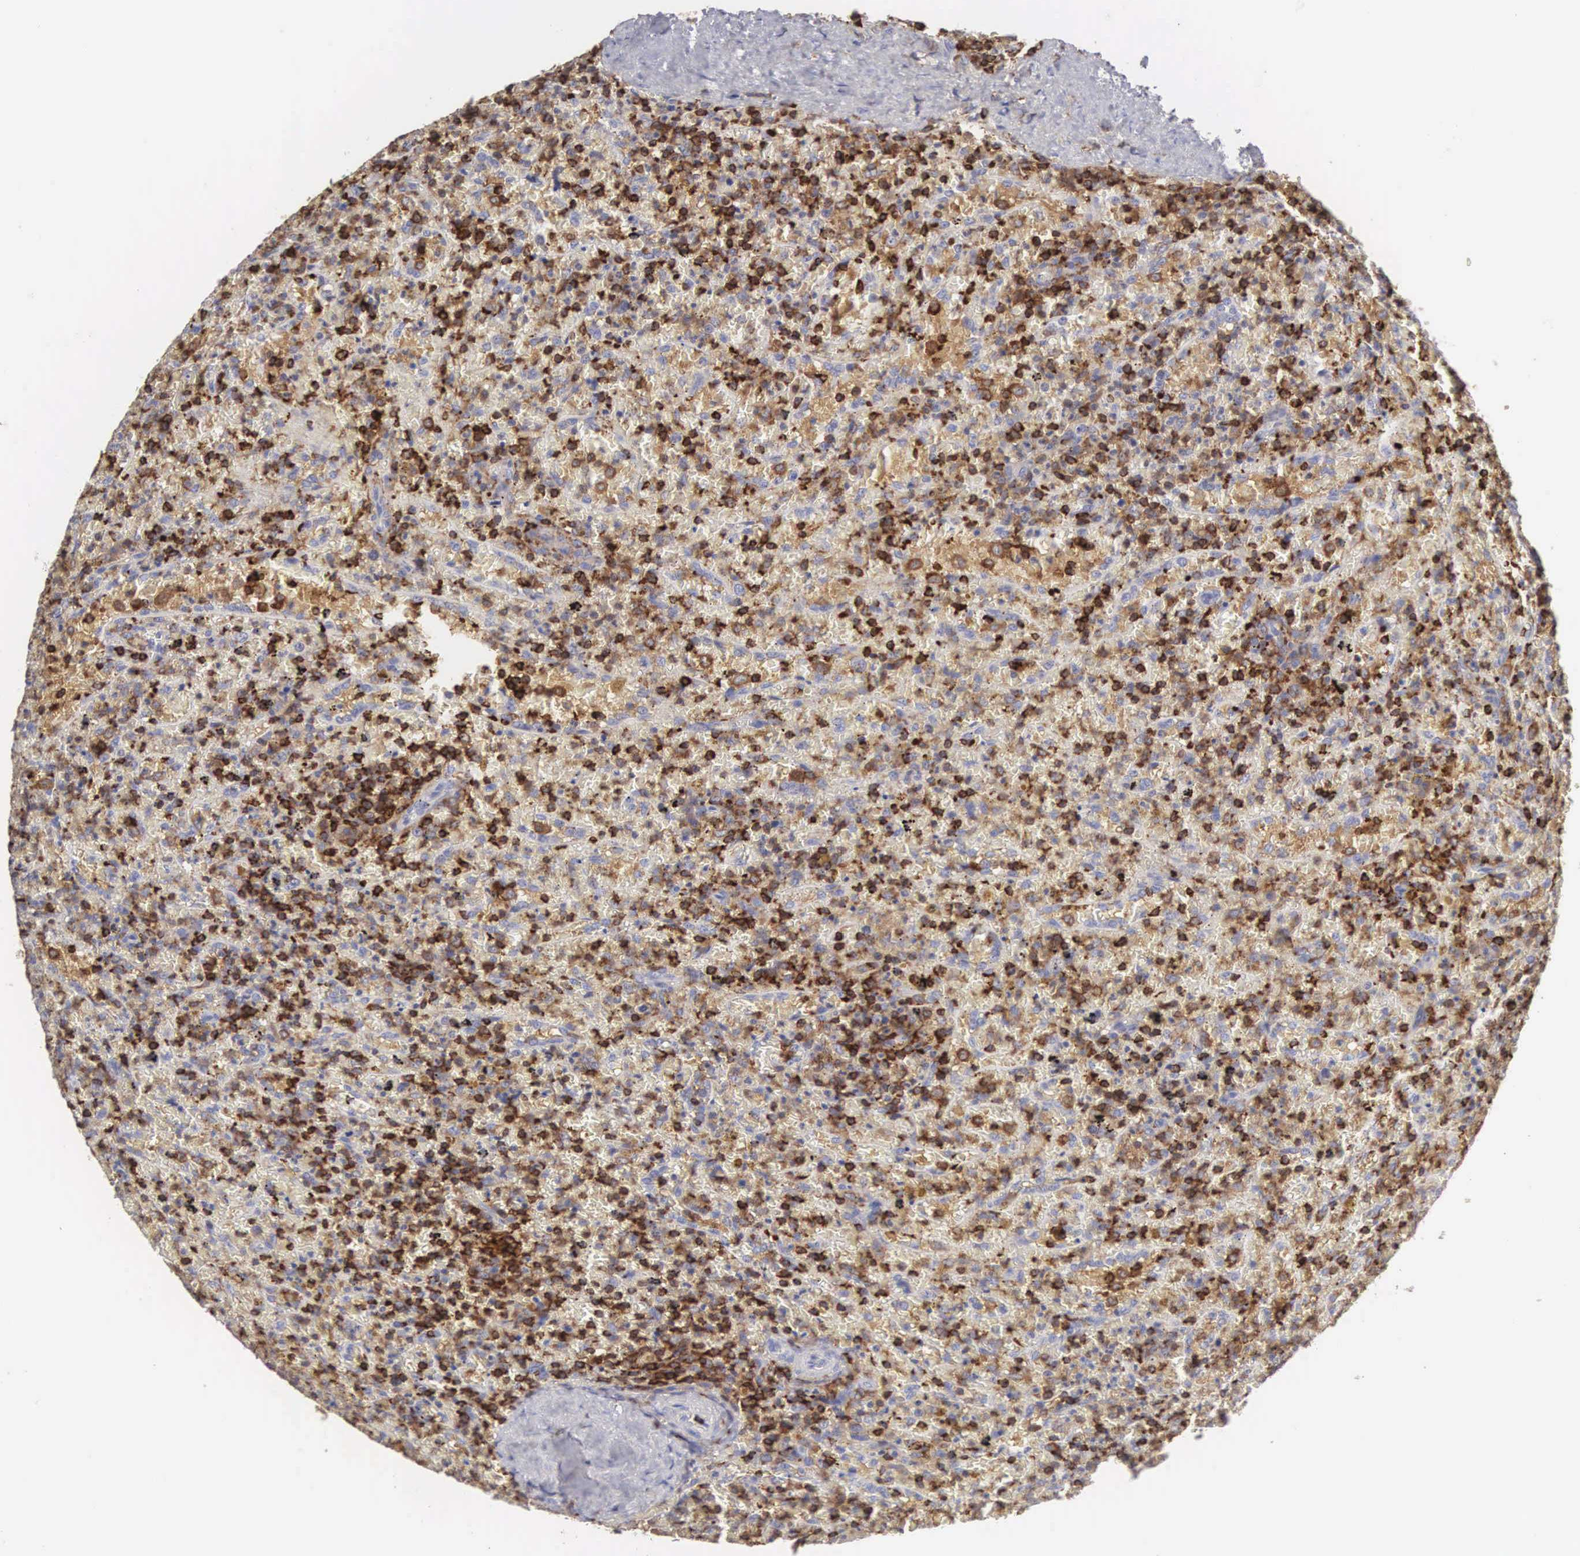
{"staining": {"intensity": "strong", "quantity": ">75%", "location": "cytoplasmic/membranous,nuclear"}, "tissue": "lymphoma", "cell_type": "Tumor cells", "image_type": "cancer", "snomed": [{"axis": "morphology", "description": "Malignant lymphoma, non-Hodgkin's type, High grade"}, {"axis": "topography", "description": "Spleen"}, {"axis": "topography", "description": "Lymph node"}], "caption": "Strong cytoplasmic/membranous and nuclear expression for a protein is present in approximately >75% of tumor cells of lymphoma using IHC.", "gene": "SH3BP1", "patient": {"sex": "female", "age": 70}}